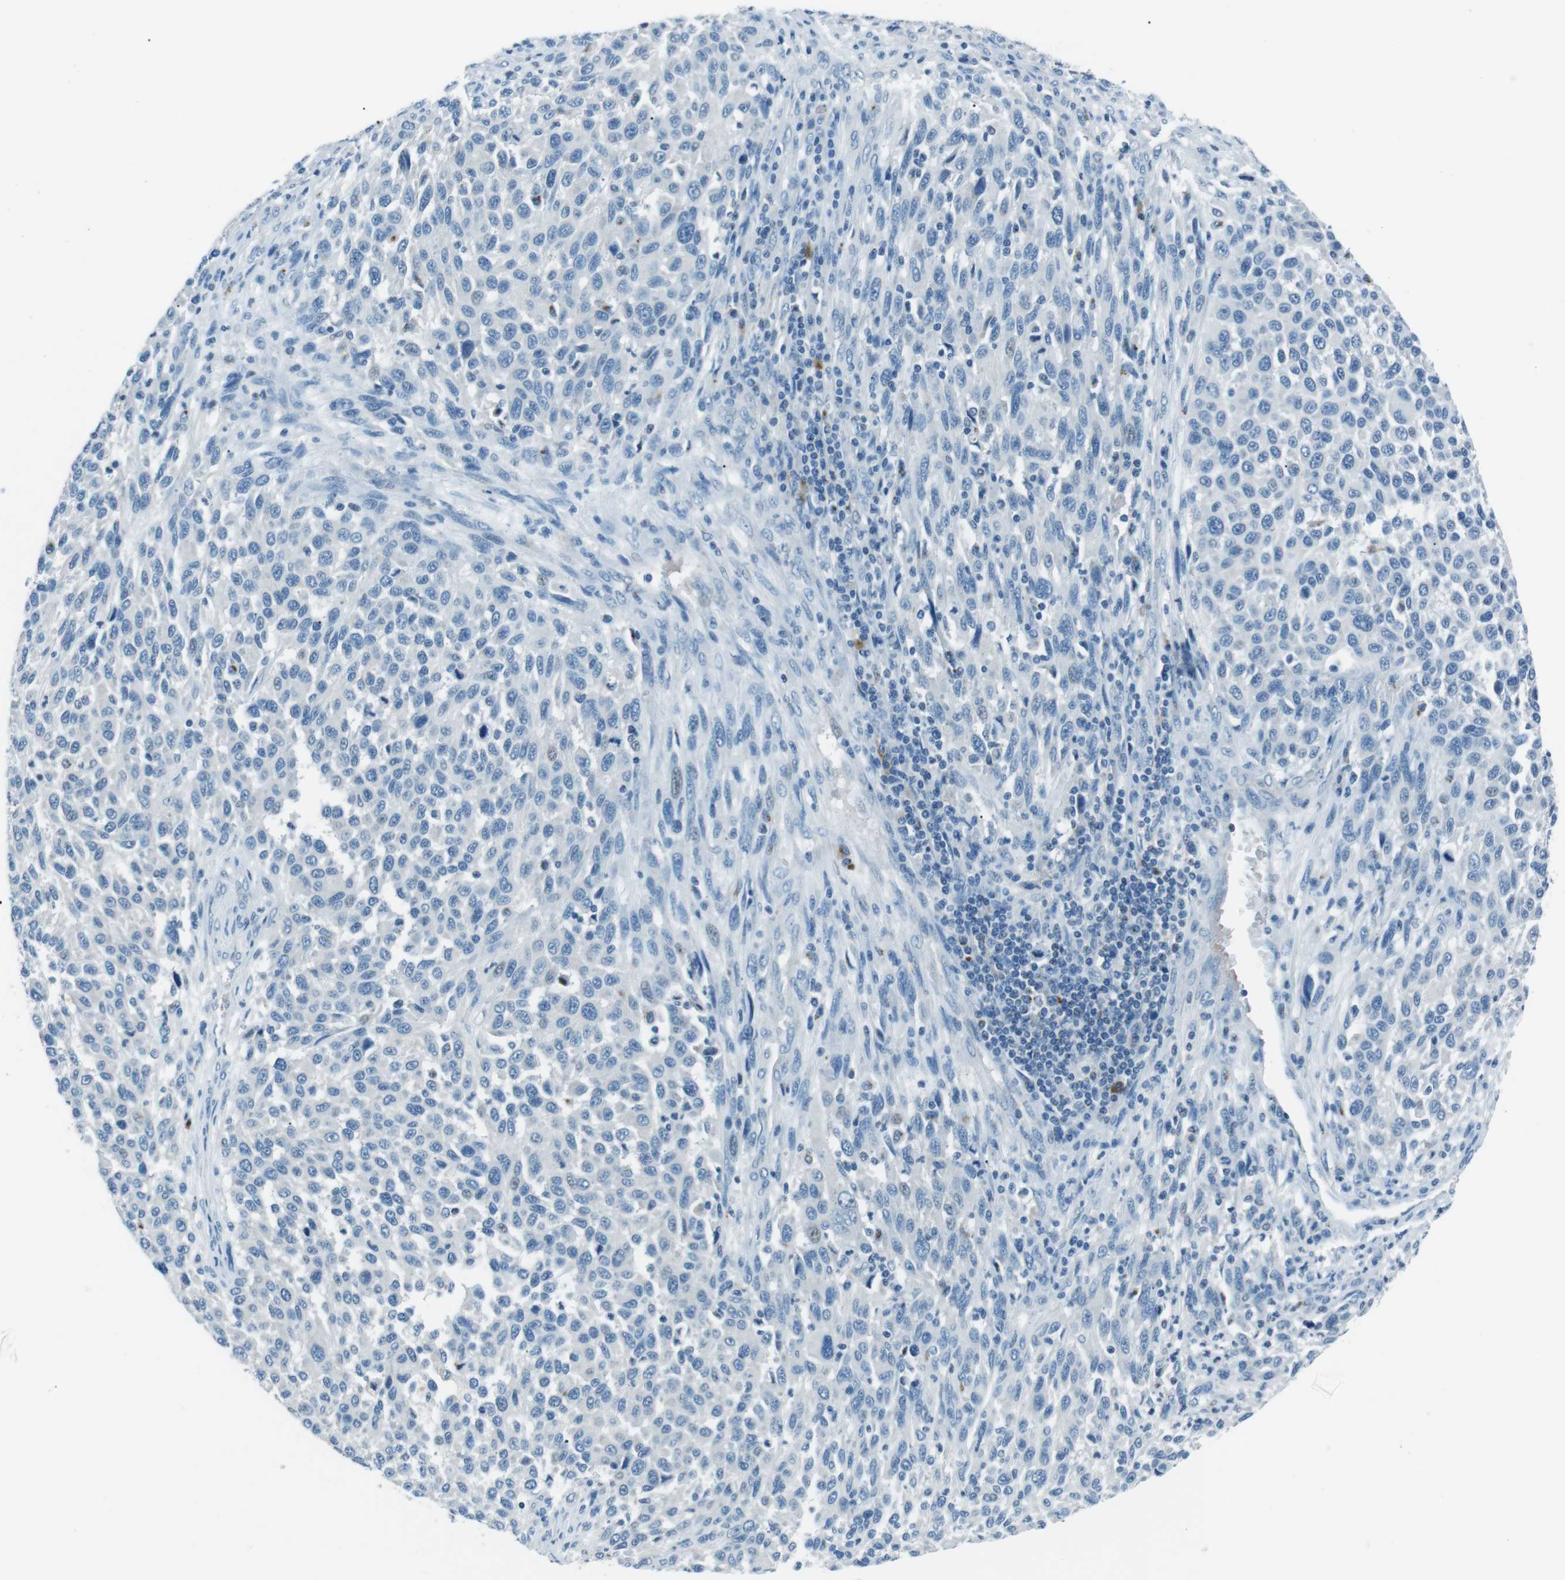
{"staining": {"intensity": "negative", "quantity": "none", "location": "none"}, "tissue": "melanoma", "cell_type": "Tumor cells", "image_type": "cancer", "snomed": [{"axis": "morphology", "description": "Malignant melanoma, Metastatic site"}, {"axis": "topography", "description": "Lymph node"}], "caption": "Tumor cells are negative for protein expression in human melanoma.", "gene": "ST6GAL1", "patient": {"sex": "male", "age": 61}}